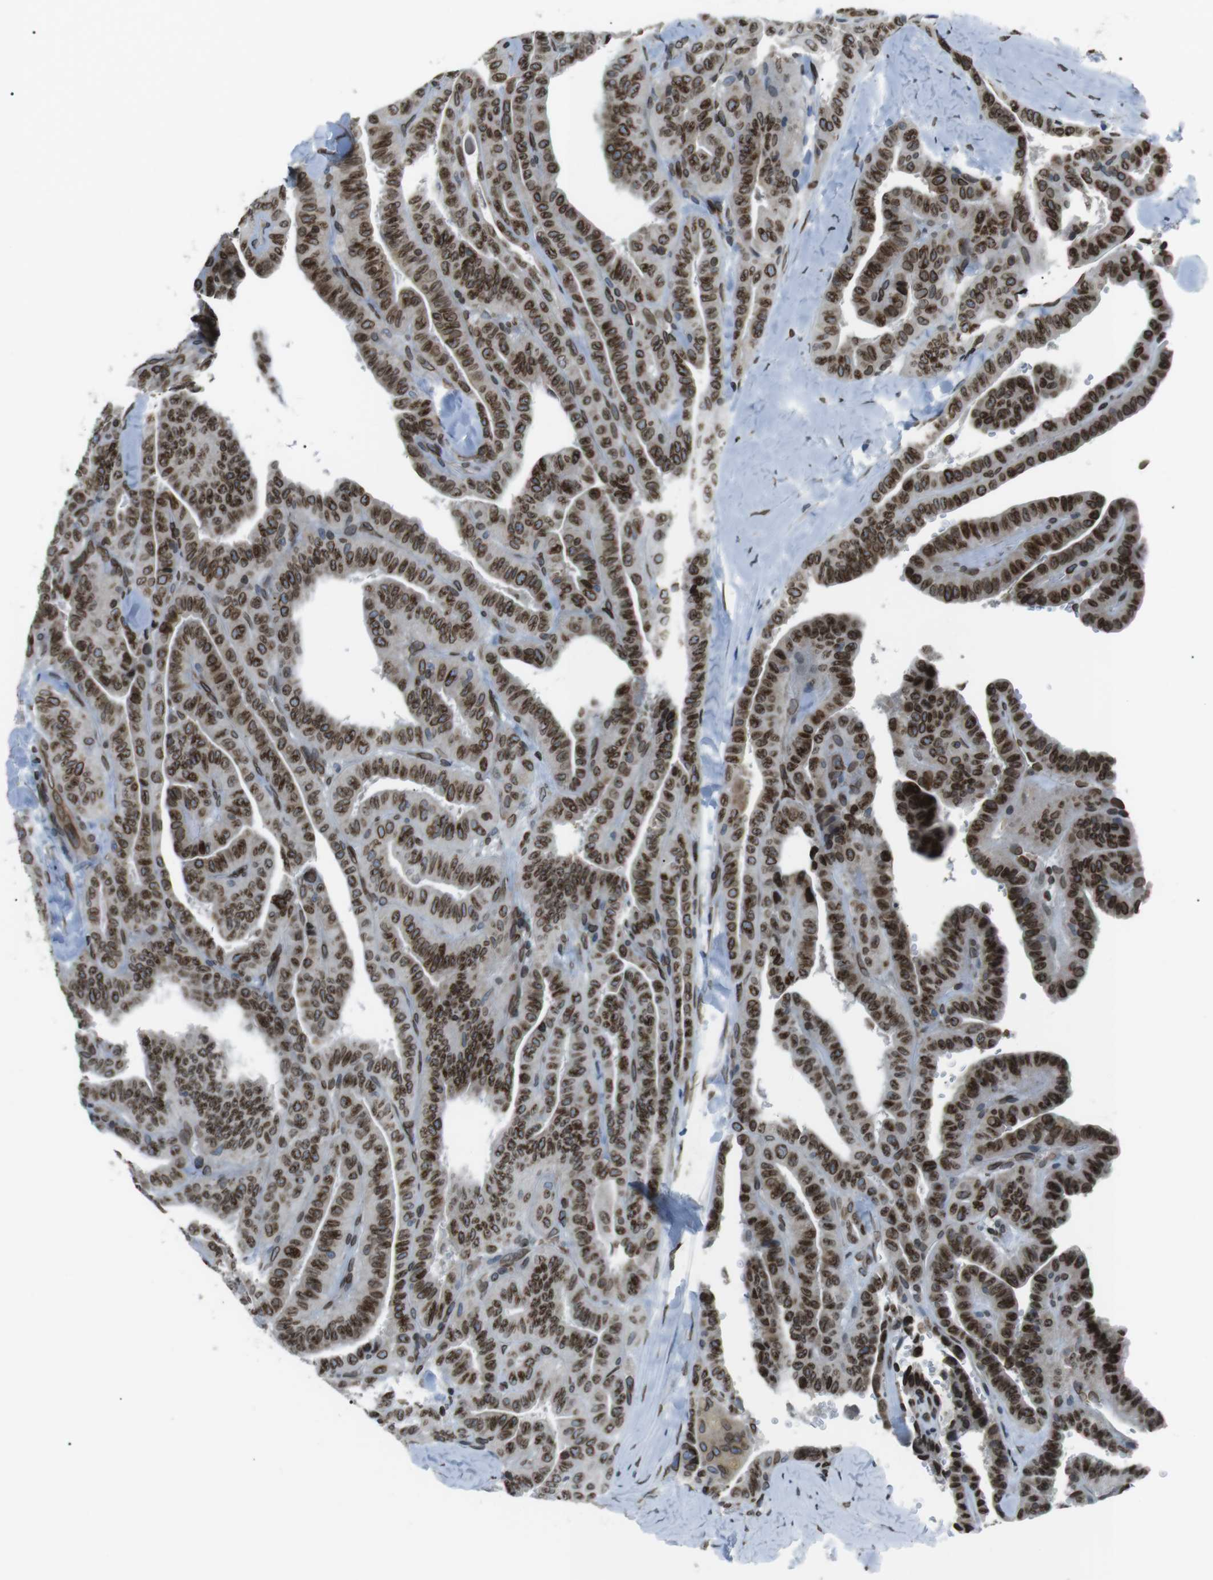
{"staining": {"intensity": "strong", "quantity": ">75%", "location": "cytoplasmic/membranous,nuclear"}, "tissue": "thyroid cancer", "cell_type": "Tumor cells", "image_type": "cancer", "snomed": [{"axis": "morphology", "description": "Papillary adenocarcinoma, NOS"}, {"axis": "topography", "description": "Thyroid gland"}], "caption": "Strong cytoplasmic/membranous and nuclear positivity for a protein is present in approximately >75% of tumor cells of thyroid cancer using IHC.", "gene": "TMX4", "patient": {"sex": "male", "age": 77}}